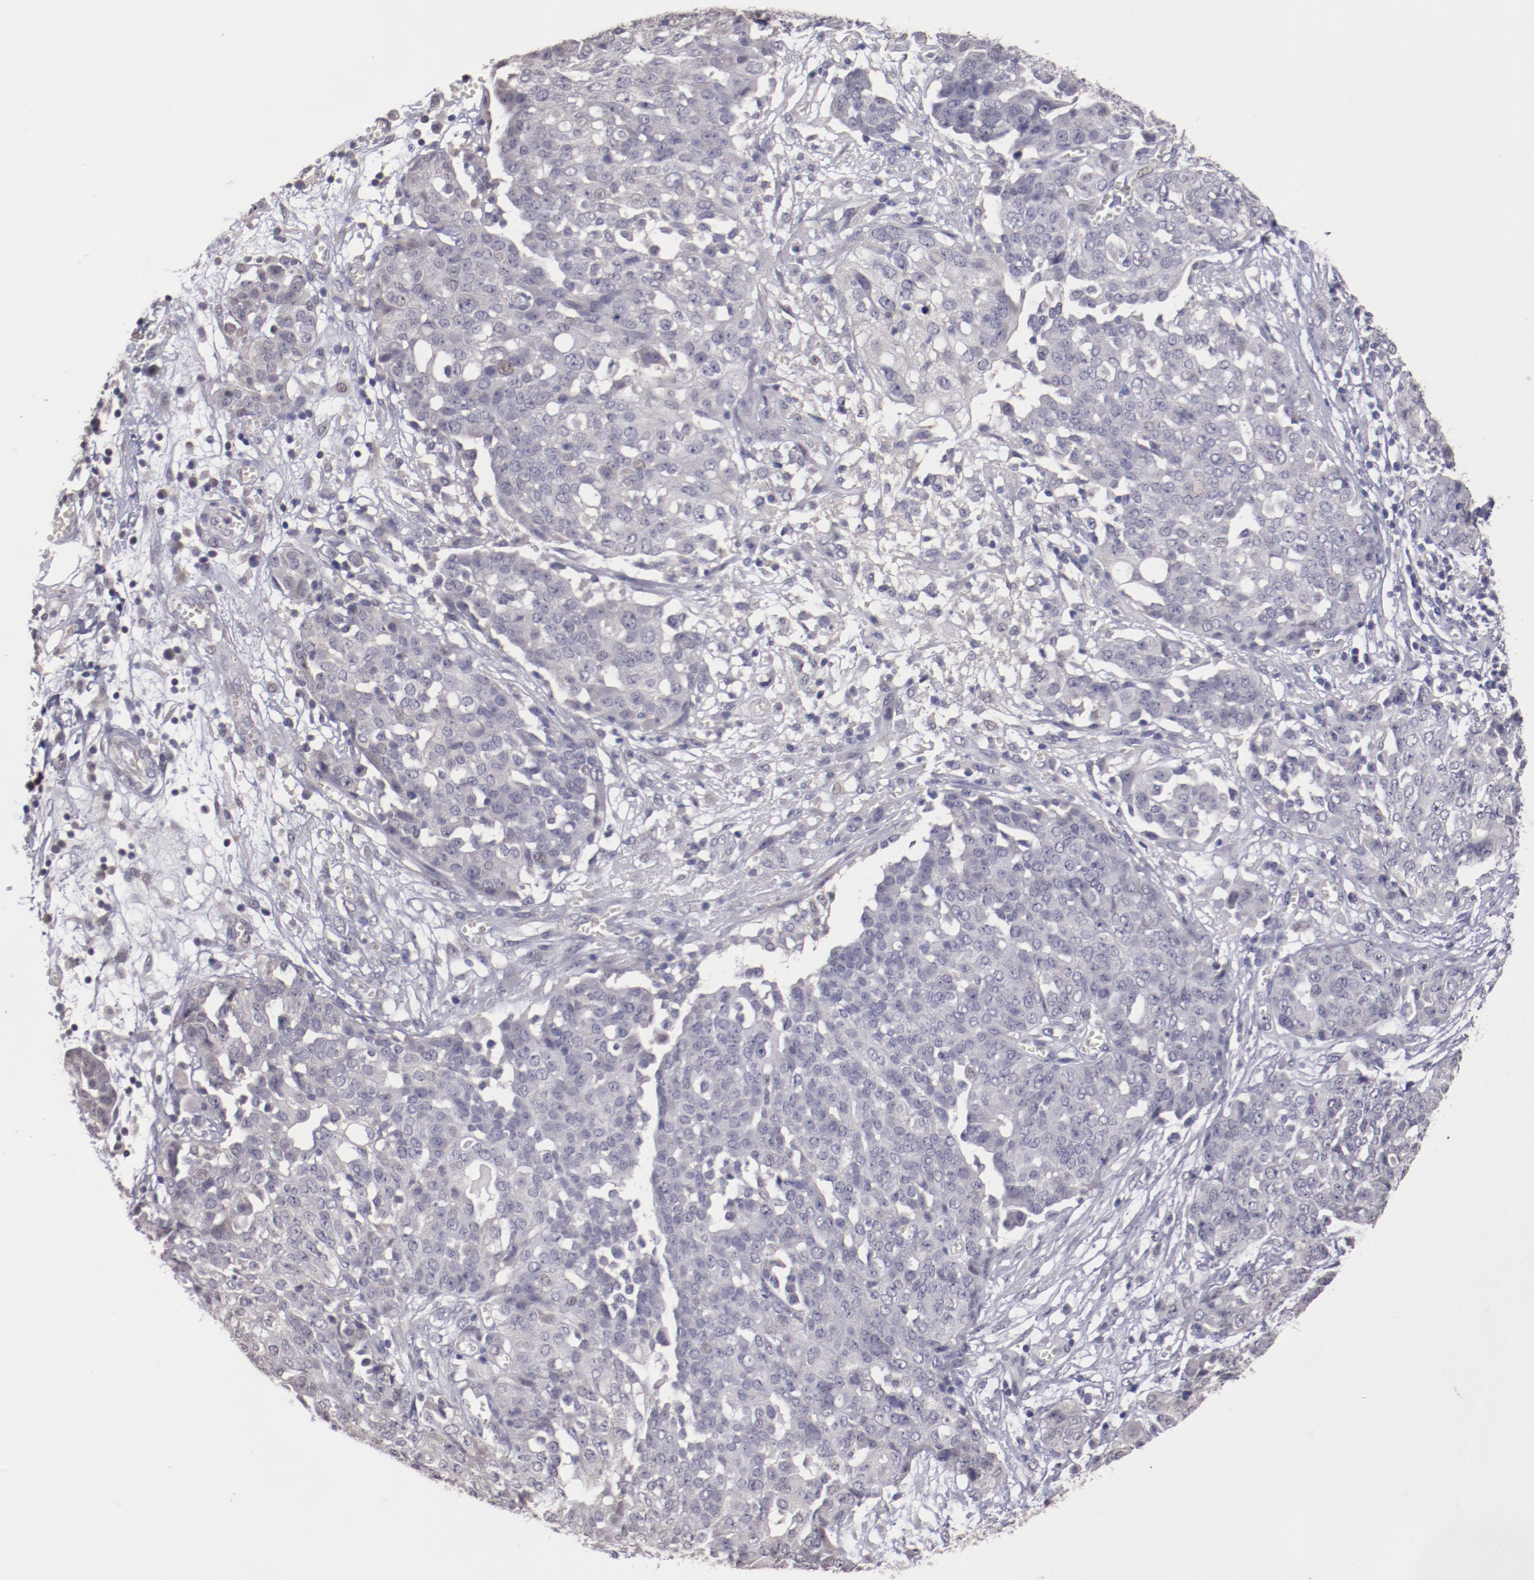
{"staining": {"intensity": "weak", "quantity": "<25%", "location": "nuclear"}, "tissue": "ovarian cancer", "cell_type": "Tumor cells", "image_type": "cancer", "snomed": [{"axis": "morphology", "description": "Cystadenocarcinoma, serous, NOS"}, {"axis": "topography", "description": "Soft tissue"}, {"axis": "topography", "description": "Ovary"}], "caption": "Immunohistochemical staining of human ovarian cancer (serous cystadenocarcinoma) shows no significant positivity in tumor cells. The staining is performed using DAB (3,3'-diaminobenzidine) brown chromogen with nuclei counter-stained in using hematoxylin.", "gene": "NRXN3", "patient": {"sex": "female", "age": 57}}